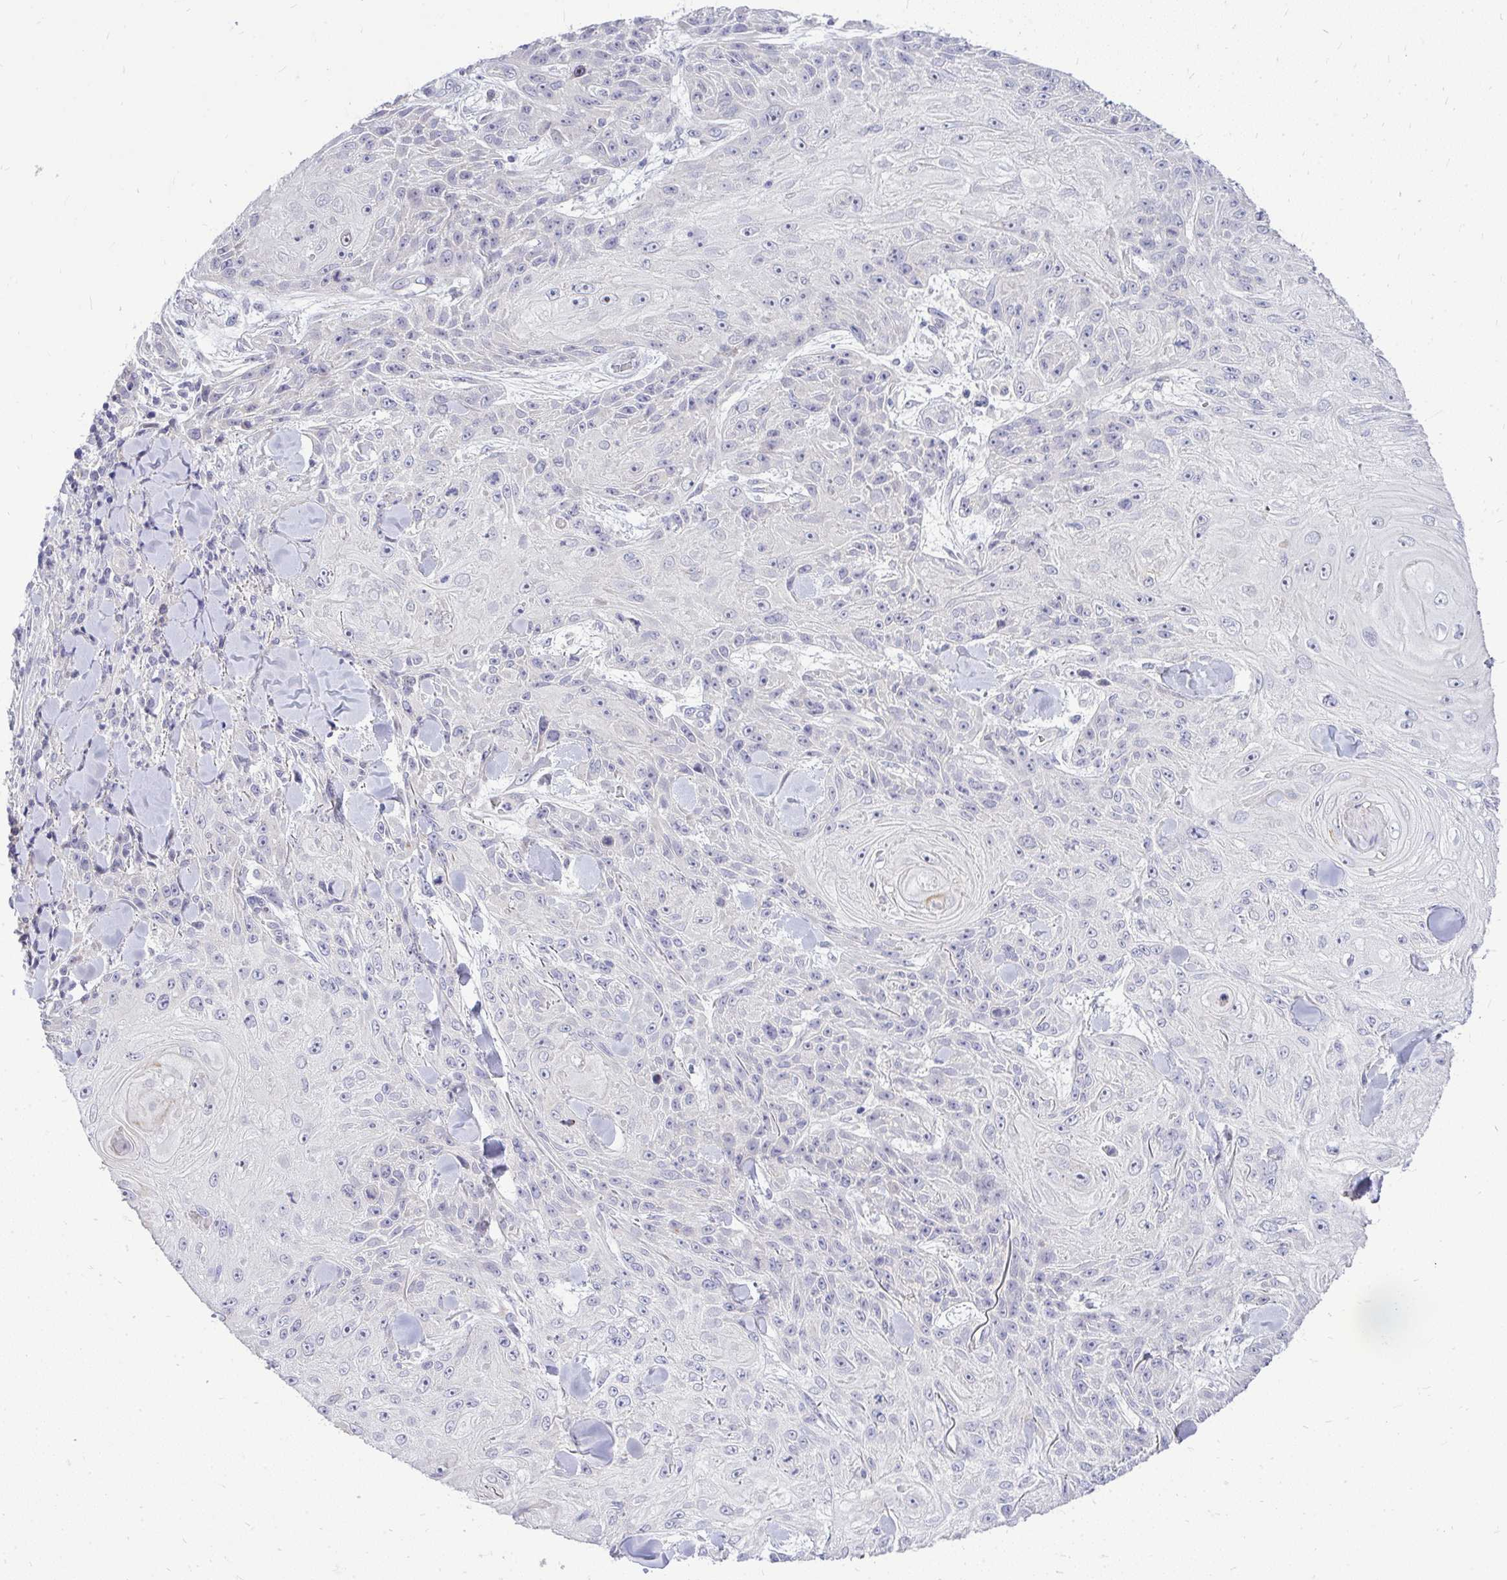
{"staining": {"intensity": "negative", "quantity": "none", "location": "none"}, "tissue": "skin cancer", "cell_type": "Tumor cells", "image_type": "cancer", "snomed": [{"axis": "morphology", "description": "Squamous cell carcinoma, NOS"}, {"axis": "topography", "description": "Skin"}], "caption": "DAB immunohistochemical staining of squamous cell carcinoma (skin) exhibits no significant staining in tumor cells.", "gene": "OR8D1", "patient": {"sex": "male", "age": 88}}